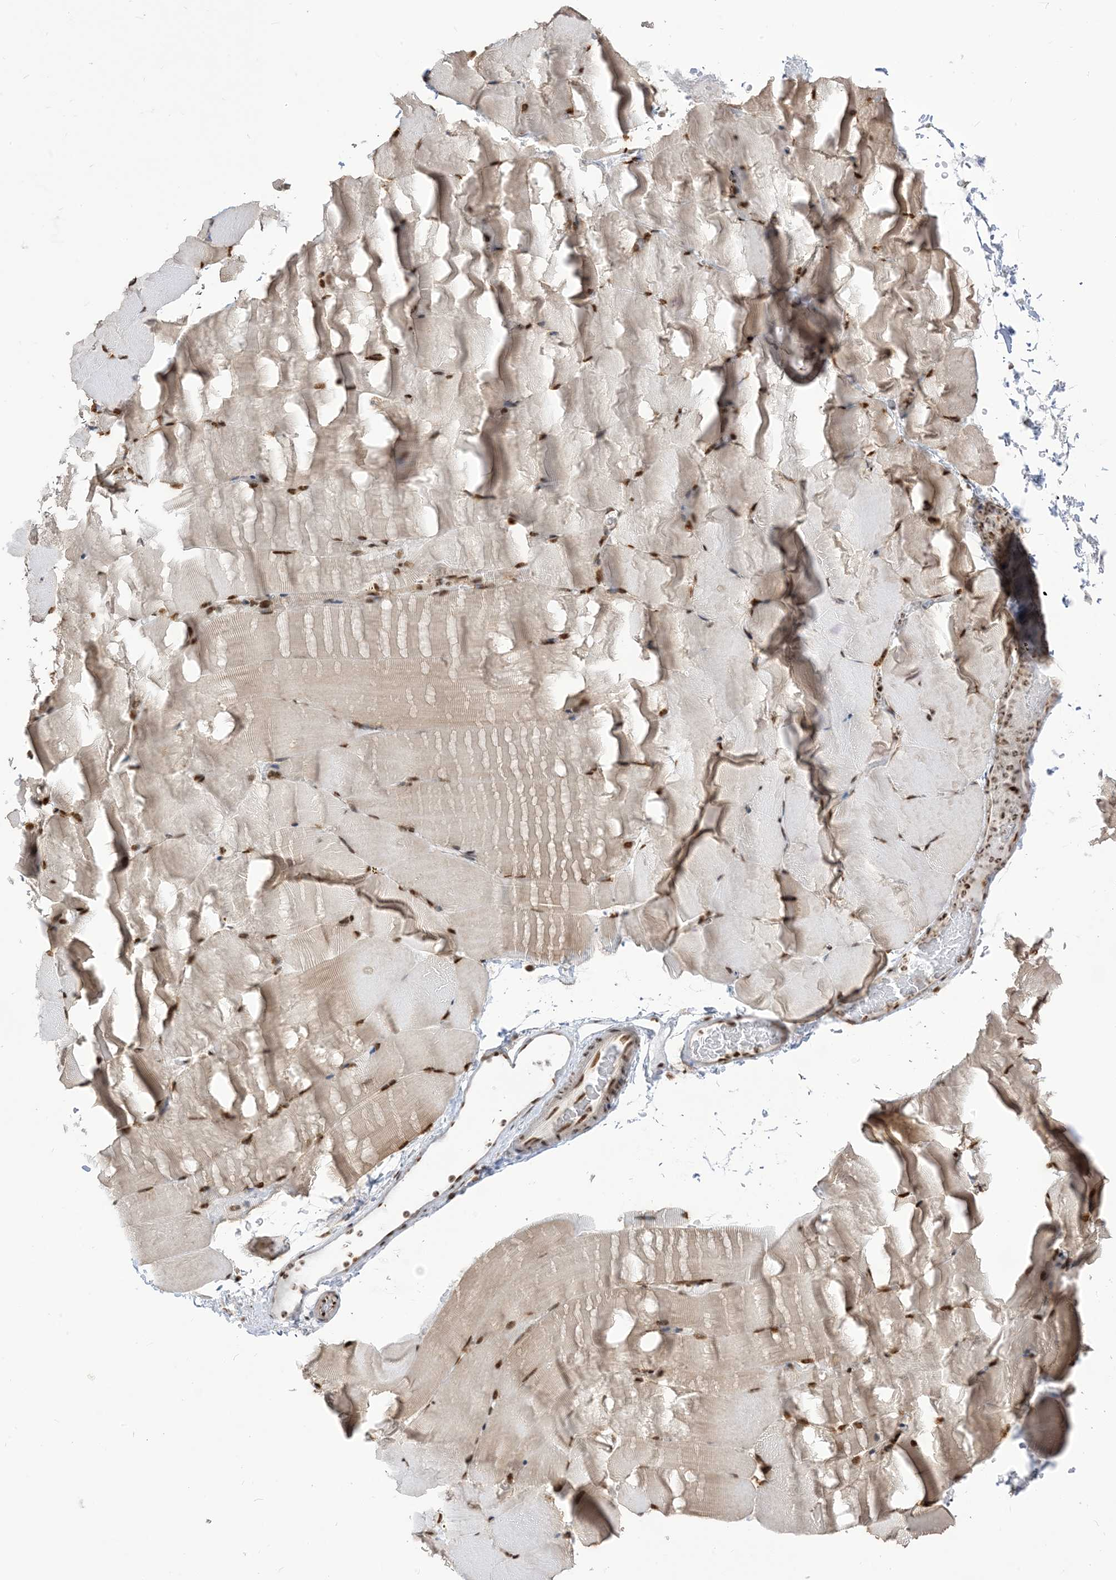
{"staining": {"intensity": "moderate", "quantity": ">75%", "location": "nuclear"}, "tissue": "skeletal muscle", "cell_type": "Myocytes", "image_type": "normal", "snomed": [{"axis": "morphology", "description": "Normal tissue, NOS"}, {"axis": "topography", "description": "Skeletal muscle"}, {"axis": "topography", "description": "Parathyroid gland"}], "caption": "Skeletal muscle stained with immunohistochemistry (IHC) exhibits moderate nuclear staining in approximately >75% of myocytes.", "gene": "ARGLU1", "patient": {"sex": "female", "age": 37}}